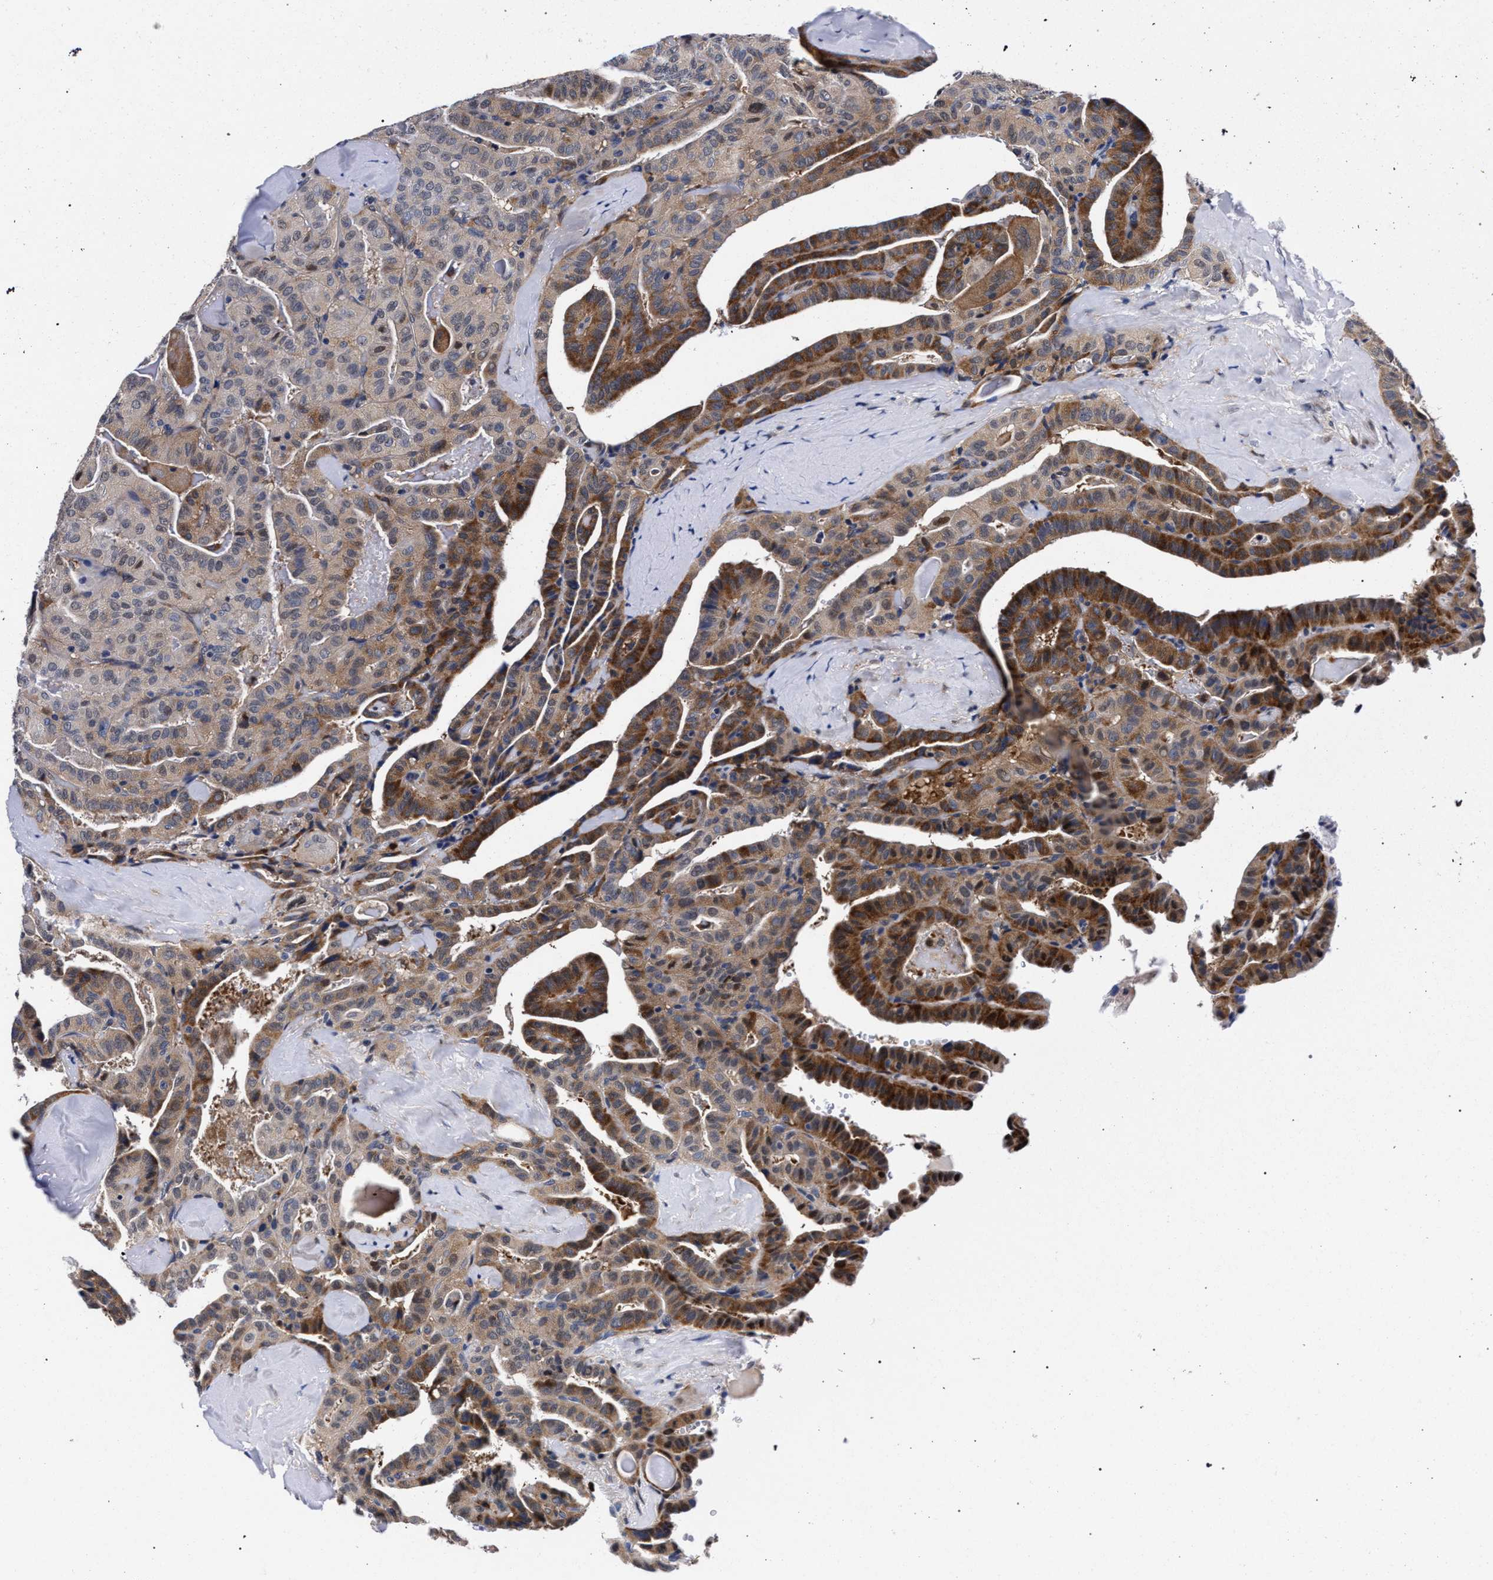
{"staining": {"intensity": "strong", "quantity": "25%-75%", "location": "cytoplasmic/membranous"}, "tissue": "thyroid cancer", "cell_type": "Tumor cells", "image_type": "cancer", "snomed": [{"axis": "morphology", "description": "Papillary adenocarcinoma, NOS"}, {"axis": "topography", "description": "Thyroid gland"}], "caption": "IHC (DAB) staining of human thyroid cancer demonstrates strong cytoplasmic/membranous protein positivity in approximately 25%-75% of tumor cells.", "gene": "ZNF462", "patient": {"sex": "male", "age": 77}}